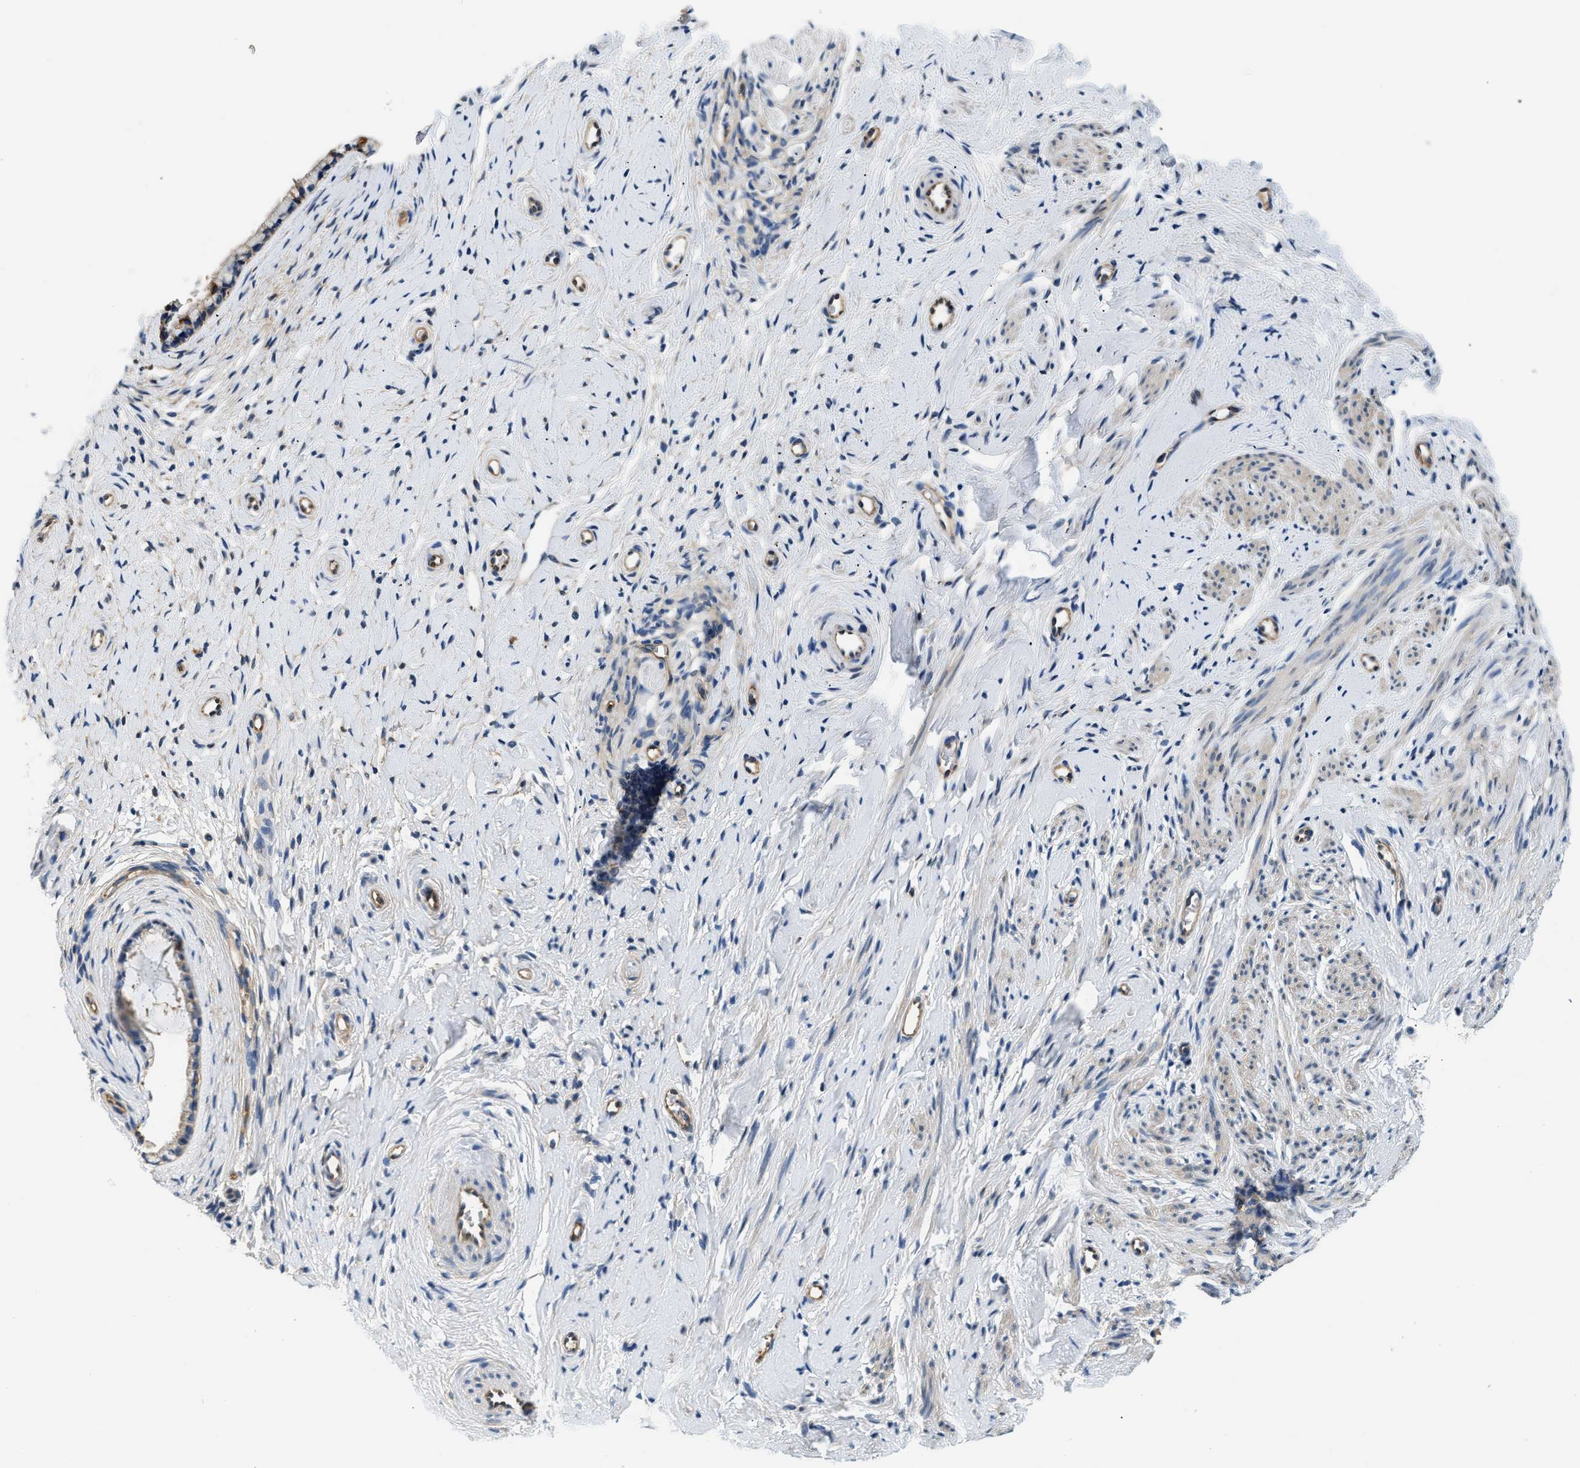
{"staining": {"intensity": "weak", "quantity": ">75%", "location": "cytoplasmic/membranous"}, "tissue": "cervix", "cell_type": "Glandular cells", "image_type": "normal", "snomed": [{"axis": "morphology", "description": "Normal tissue, NOS"}, {"axis": "topography", "description": "Cervix"}], "caption": "Approximately >75% of glandular cells in normal human cervix show weak cytoplasmic/membranous protein expression as visualized by brown immunohistochemical staining.", "gene": "PPP2R1B", "patient": {"sex": "female", "age": 72}}